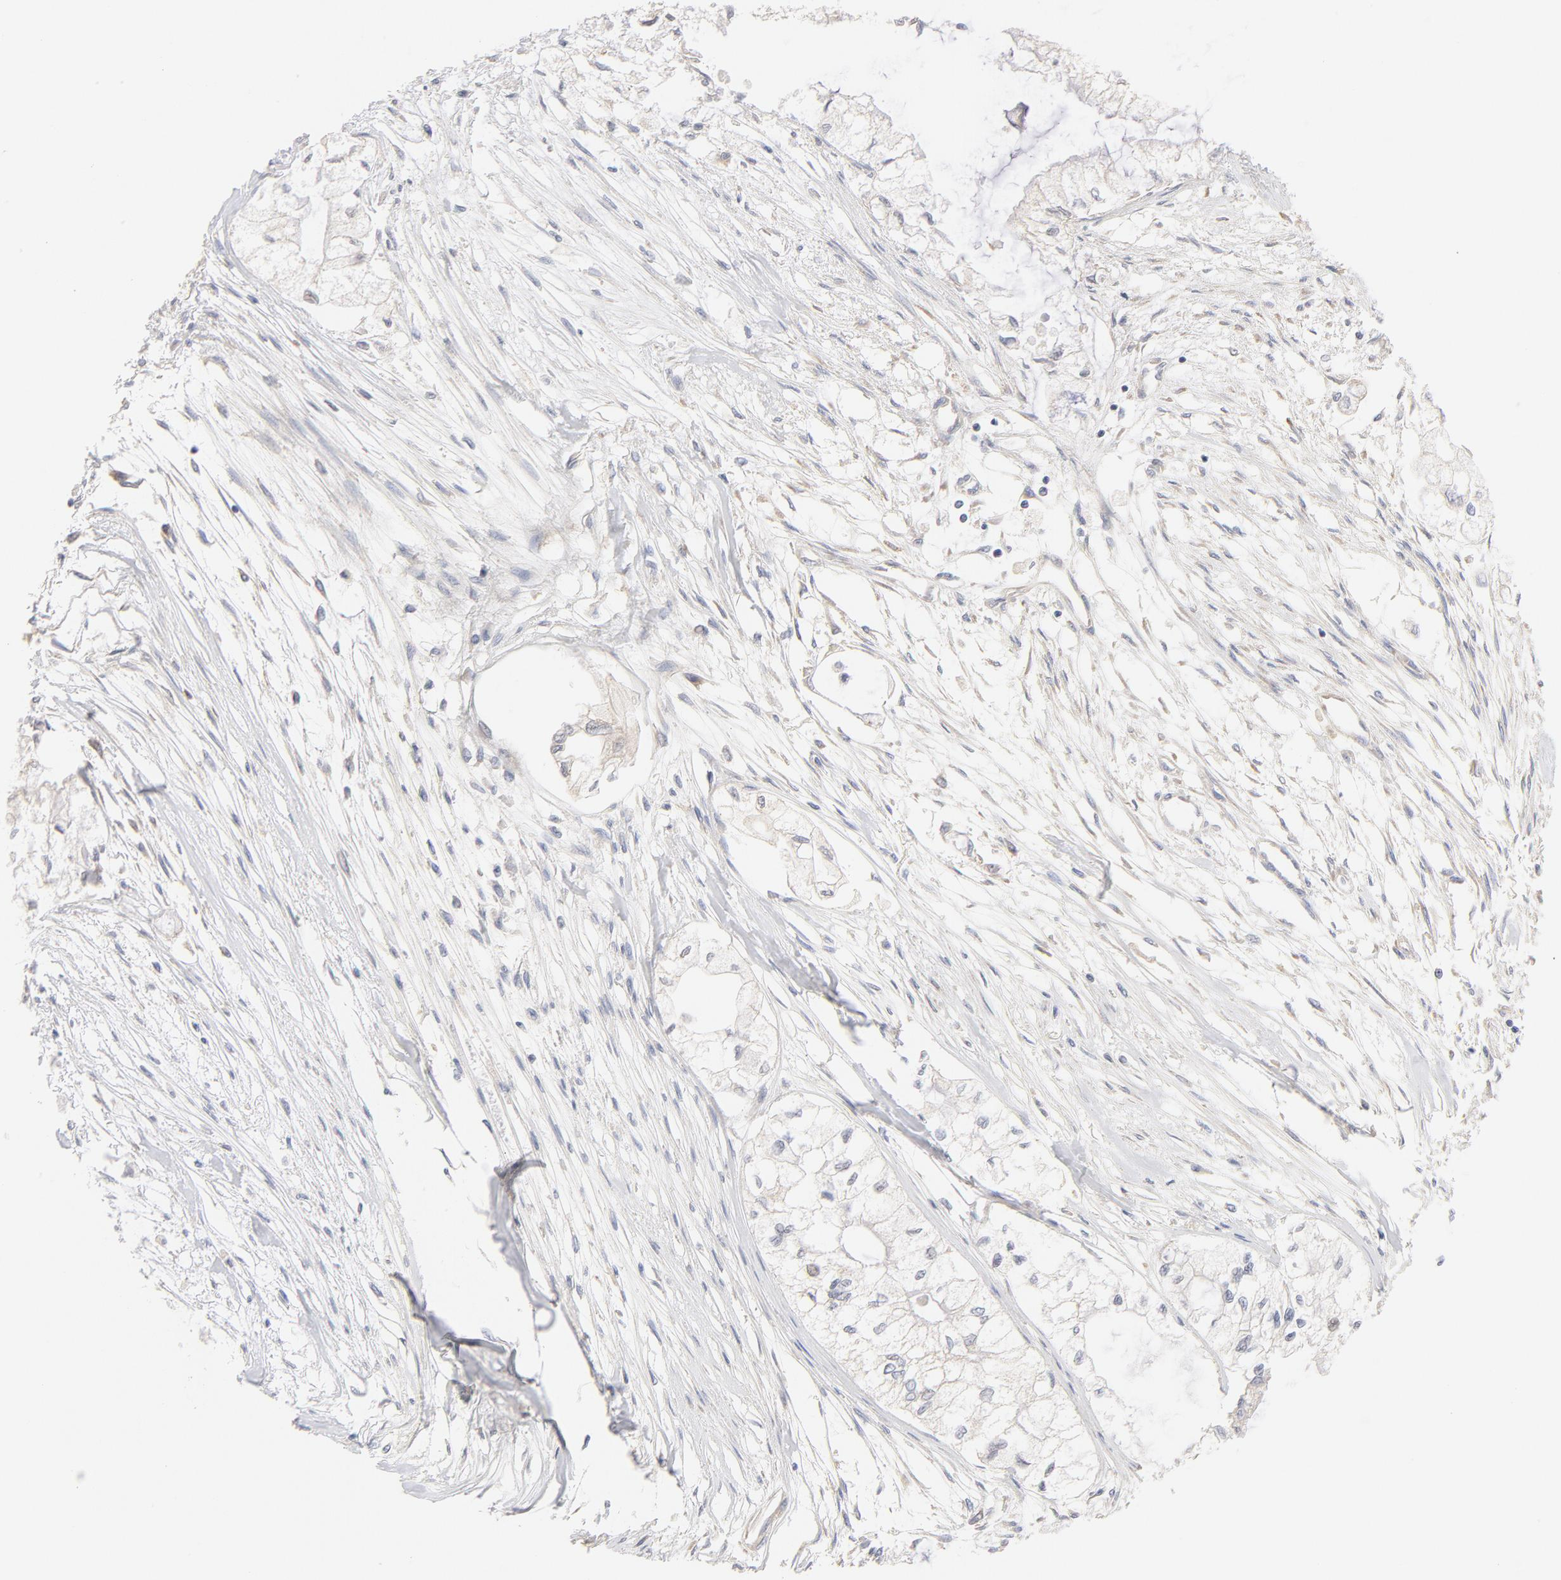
{"staining": {"intensity": "weak", "quantity": "25%-75%", "location": "cytoplasmic/membranous"}, "tissue": "pancreatic cancer", "cell_type": "Tumor cells", "image_type": "cancer", "snomed": [{"axis": "morphology", "description": "Adenocarcinoma, NOS"}, {"axis": "topography", "description": "Pancreas"}], "caption": "Approximately 25%-75% of tumor cells in human pancreatic cancer show weak cytoplasmic/membranous protein expression as visualized by brown immunohistochemical staining.", "gene": "MTERF2", "patient": {"sex": "male", "age": 79}}